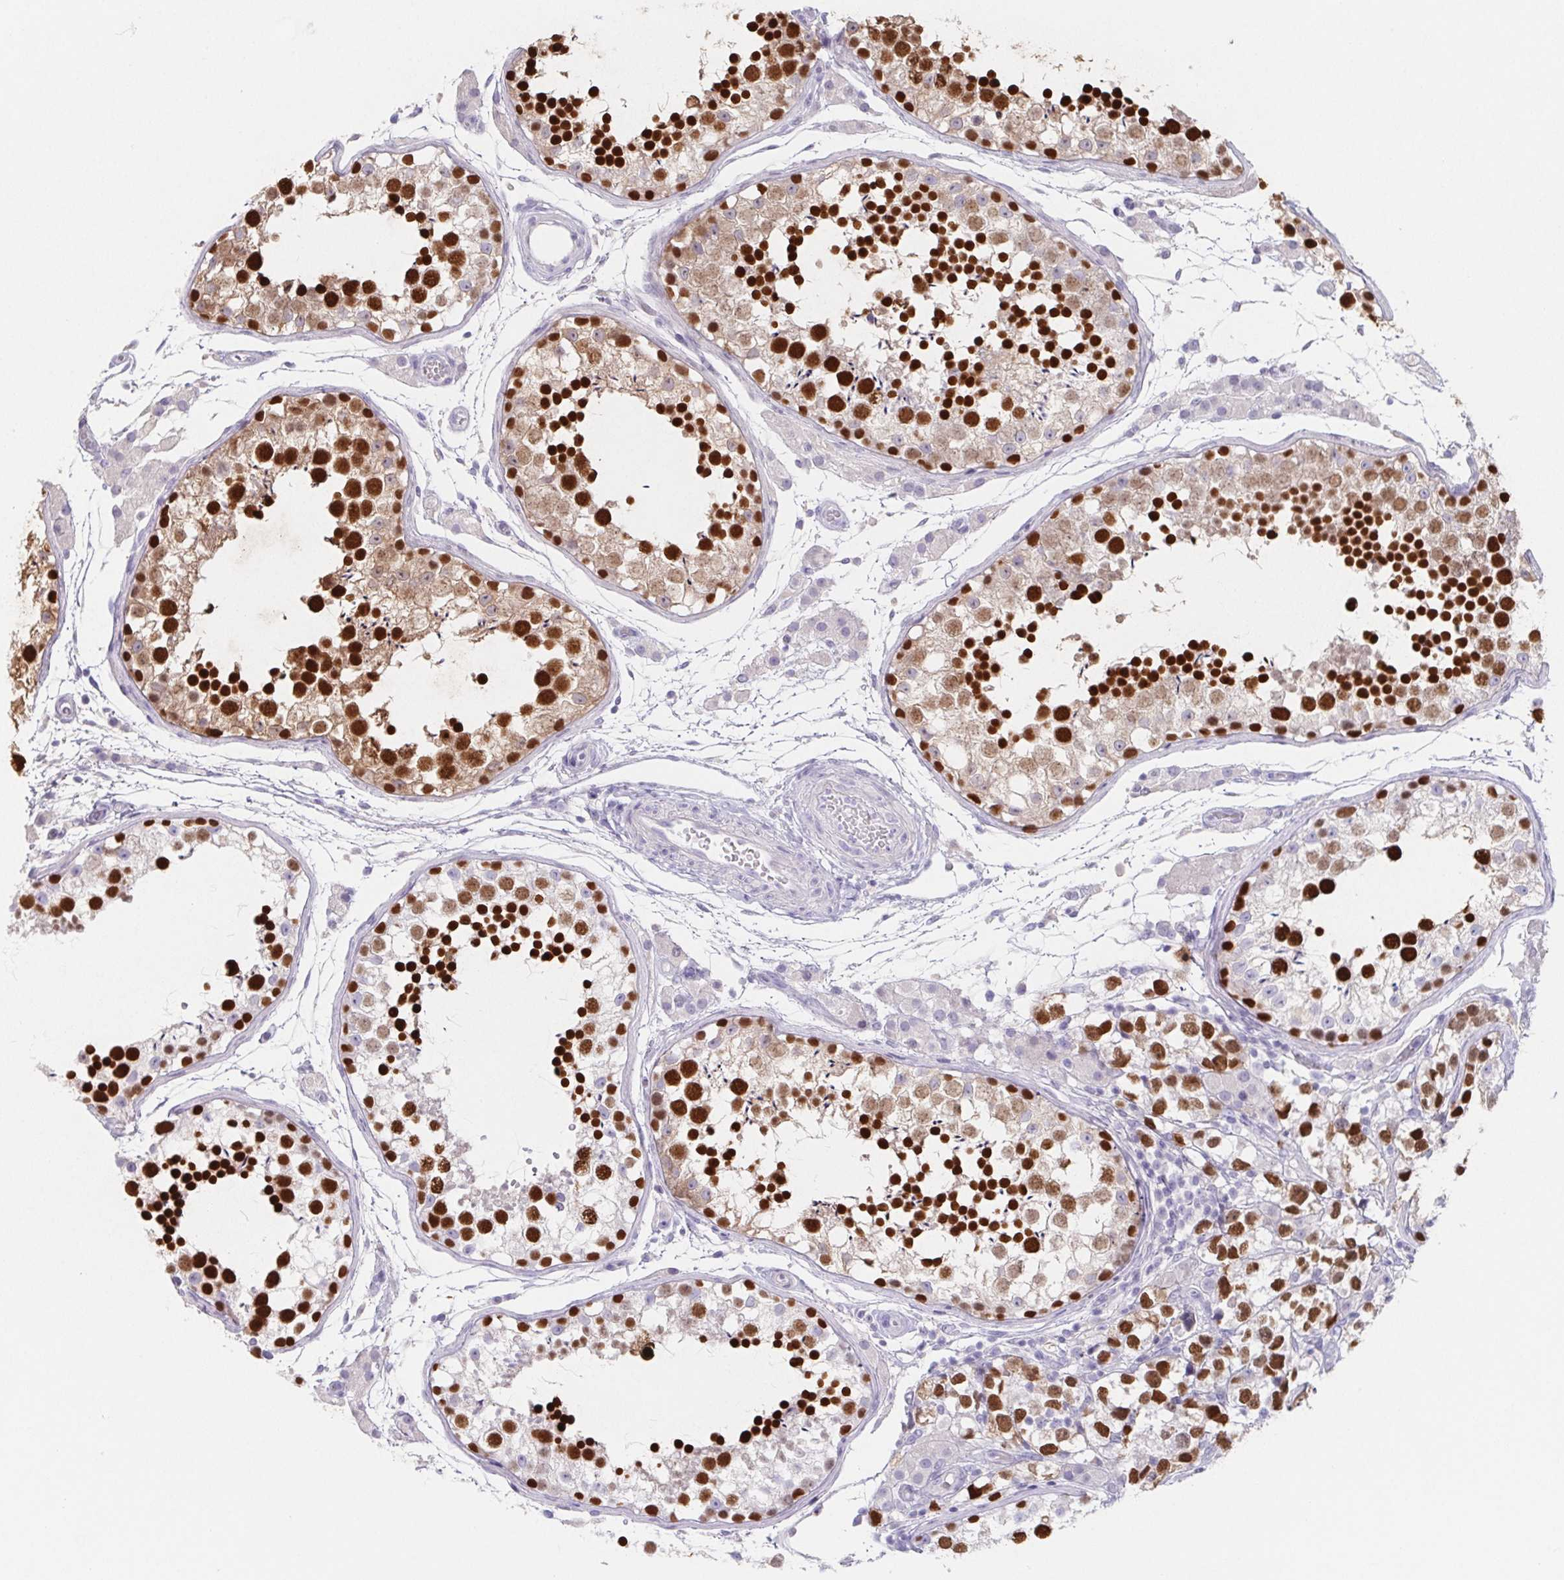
{"staining": {"intensity": "strong", "quantity": ">75%", "location": "nuclear"}, "tissue": "testis", "cell_type": "Cells in seminiferous ducts", "image_type": "normal", "snomed": [{"axis": "morphology", "description": "Normal tissue, NOS"}, {"axis": "morphology", "description": "Seminoma, NOS"}, {"axis": "topography", "description": "Testis"}], "caption": "Protein staining of normal testis shows strong nuclear expression in approximately >75% of cells in seminiferous ducts.", "gene": "HDGFL1", "patient": {"sex": "male", "age": 29}}